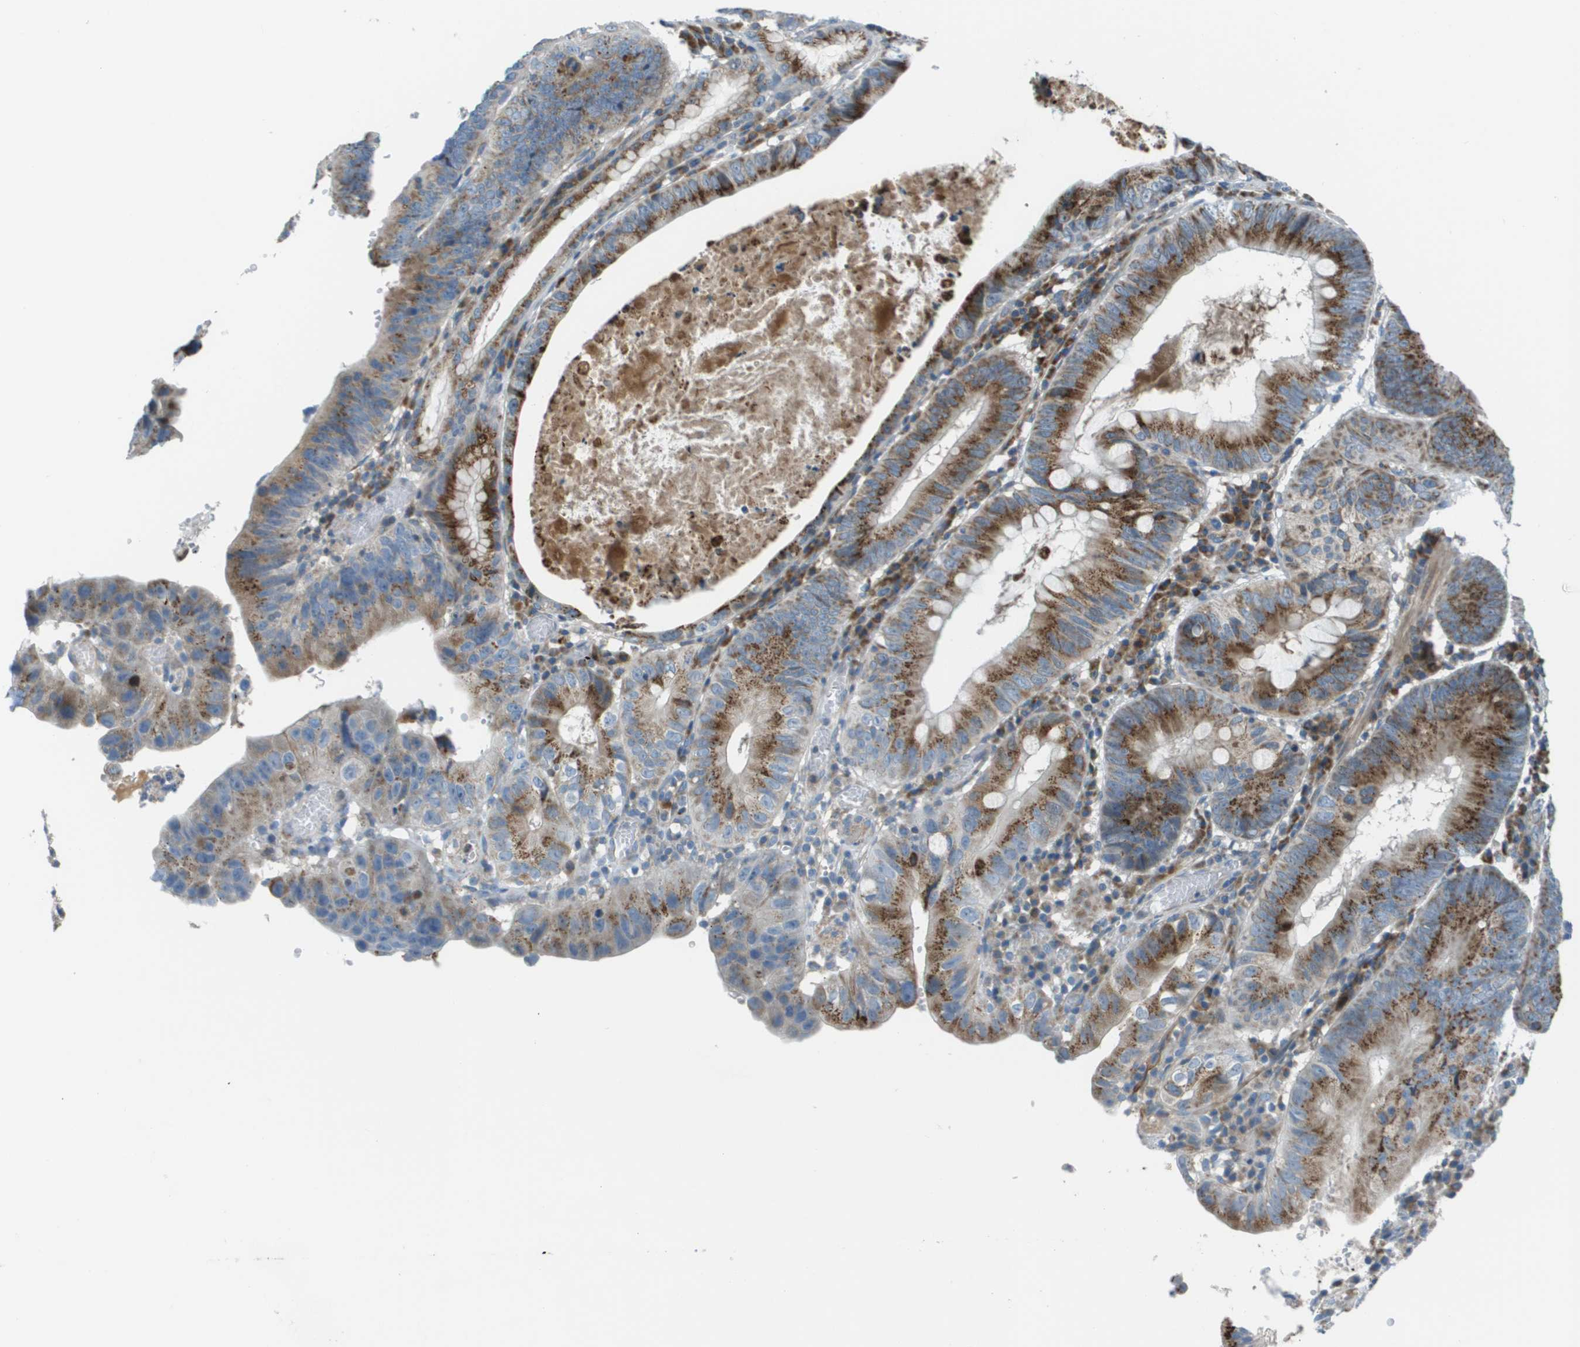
{"staining": {"intensity": "strong", "quantity": ">75%", "location": "cytoplasmic/membranous"}, "tissue": "stomach cancer", "cell_type": "Tumor cells", "image_type": "cancer", "snomed": [{"axis": "morphology", "description": "Adenocarcinoma, NOS"}, {"axis": "topography", "description": "Stomach"}], "caption": "Strong cytoplasmic/membranous expression is seen in about >75% of tumor cells in stomach adenocarcinoma. (DAB (3,3'-diaminobenzidine) = brown stain, brightfield microscopy at high magnification).", "gene": "GALNT6", "patient": {"sex": "male", "age": 59}}